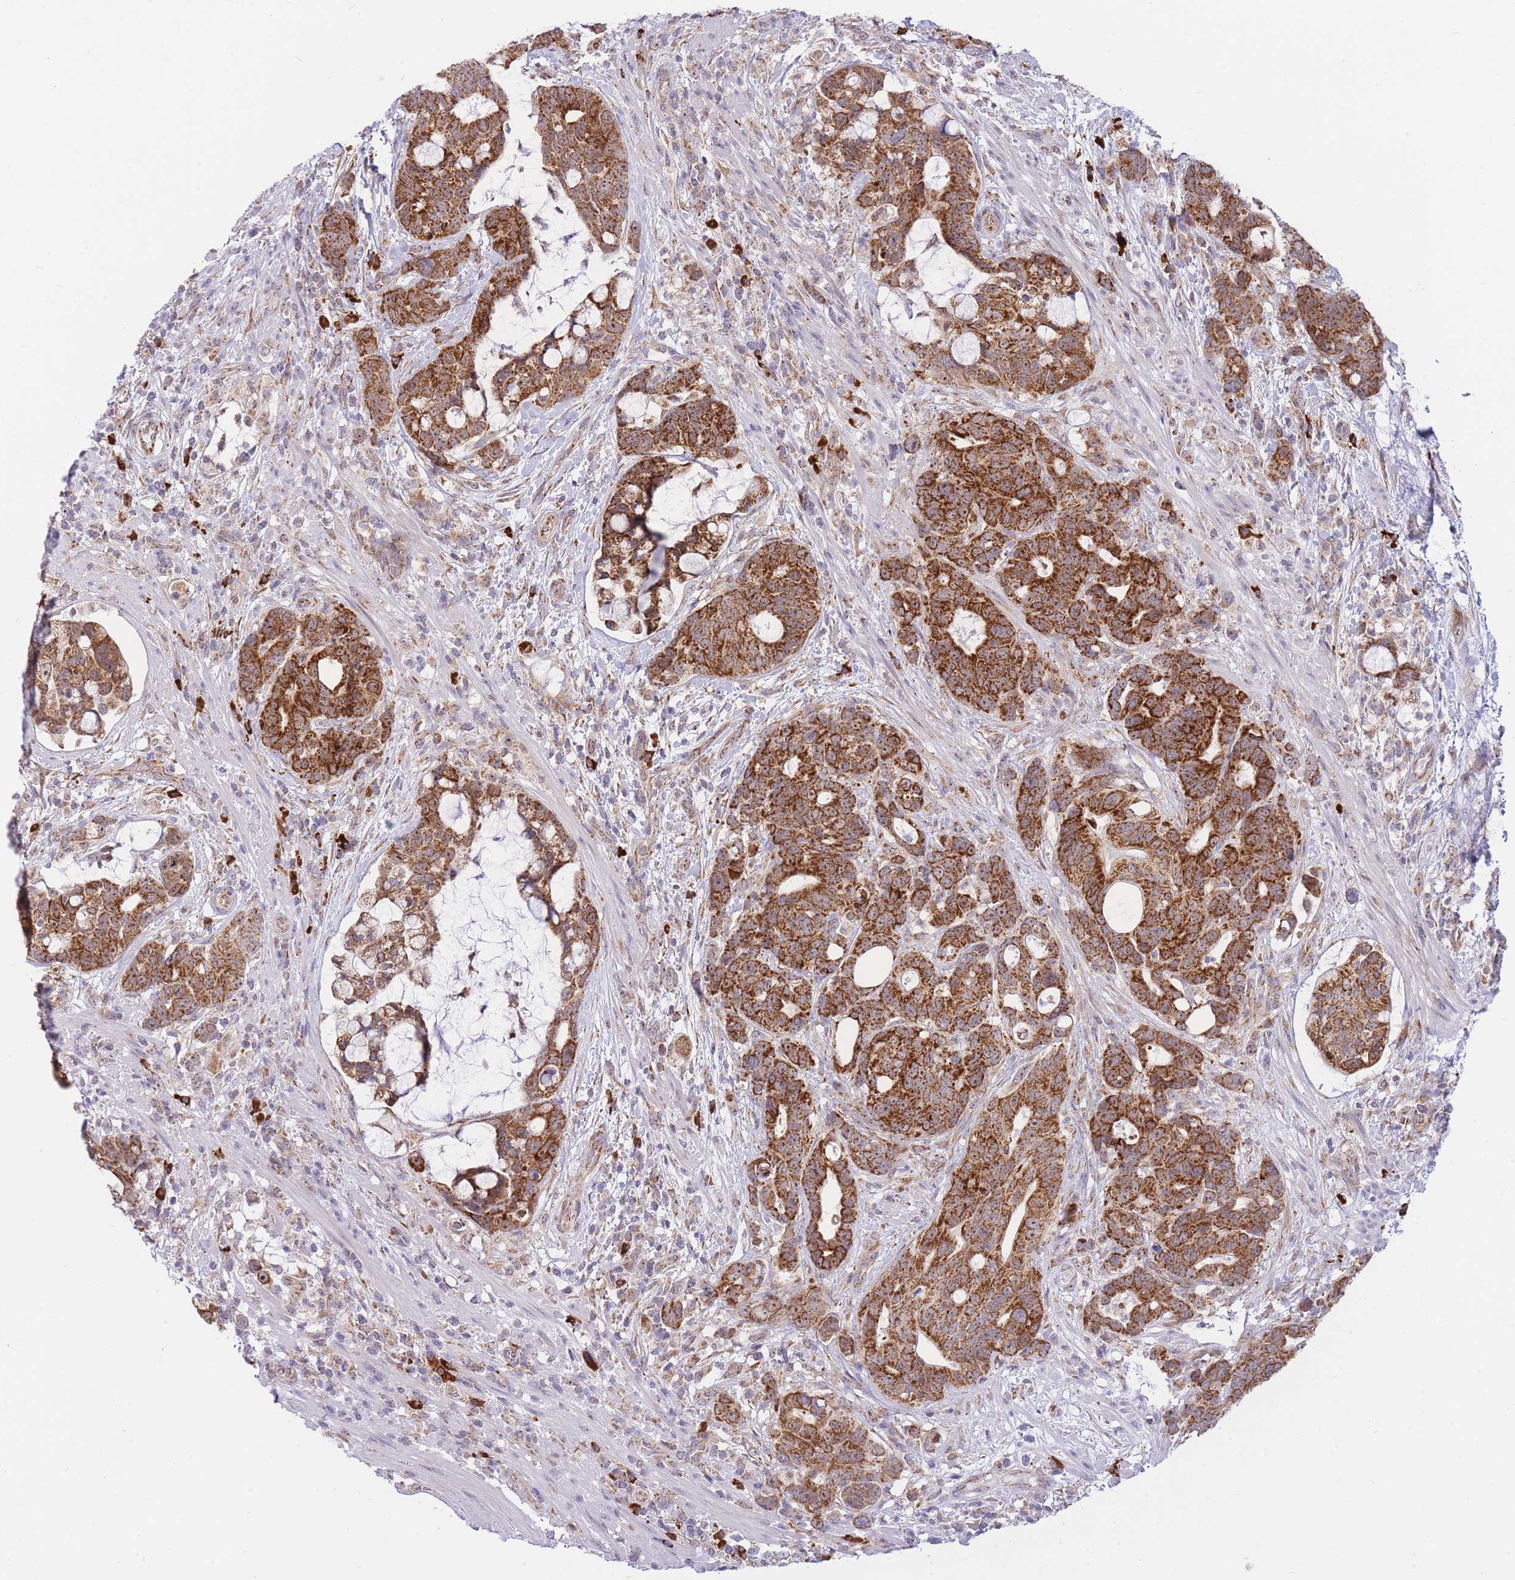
{"staining": {"intensity": "strong", "quantity": ">75%", "location": "cytoplasmic/membranous"}, "tissue": "colorectal cancer", "cell_type": "Tumor cells", "image_type": "cancer", "snomed": [{"axis": "morphology", "description": "Adenocarcinoma, NOS"}, {"axis": "topography", "description": "Colon"}], "caption": "The image displays staining of adenocarcinoma (colorectal), revealing strong cytoplasmic/membranous protein staining (brown color) within tumor cells. (DAB IHC with brightfield microscopy, high magnification).", "gene": "EXOSC8", "patient": {"sex": "female", "age": 82}}